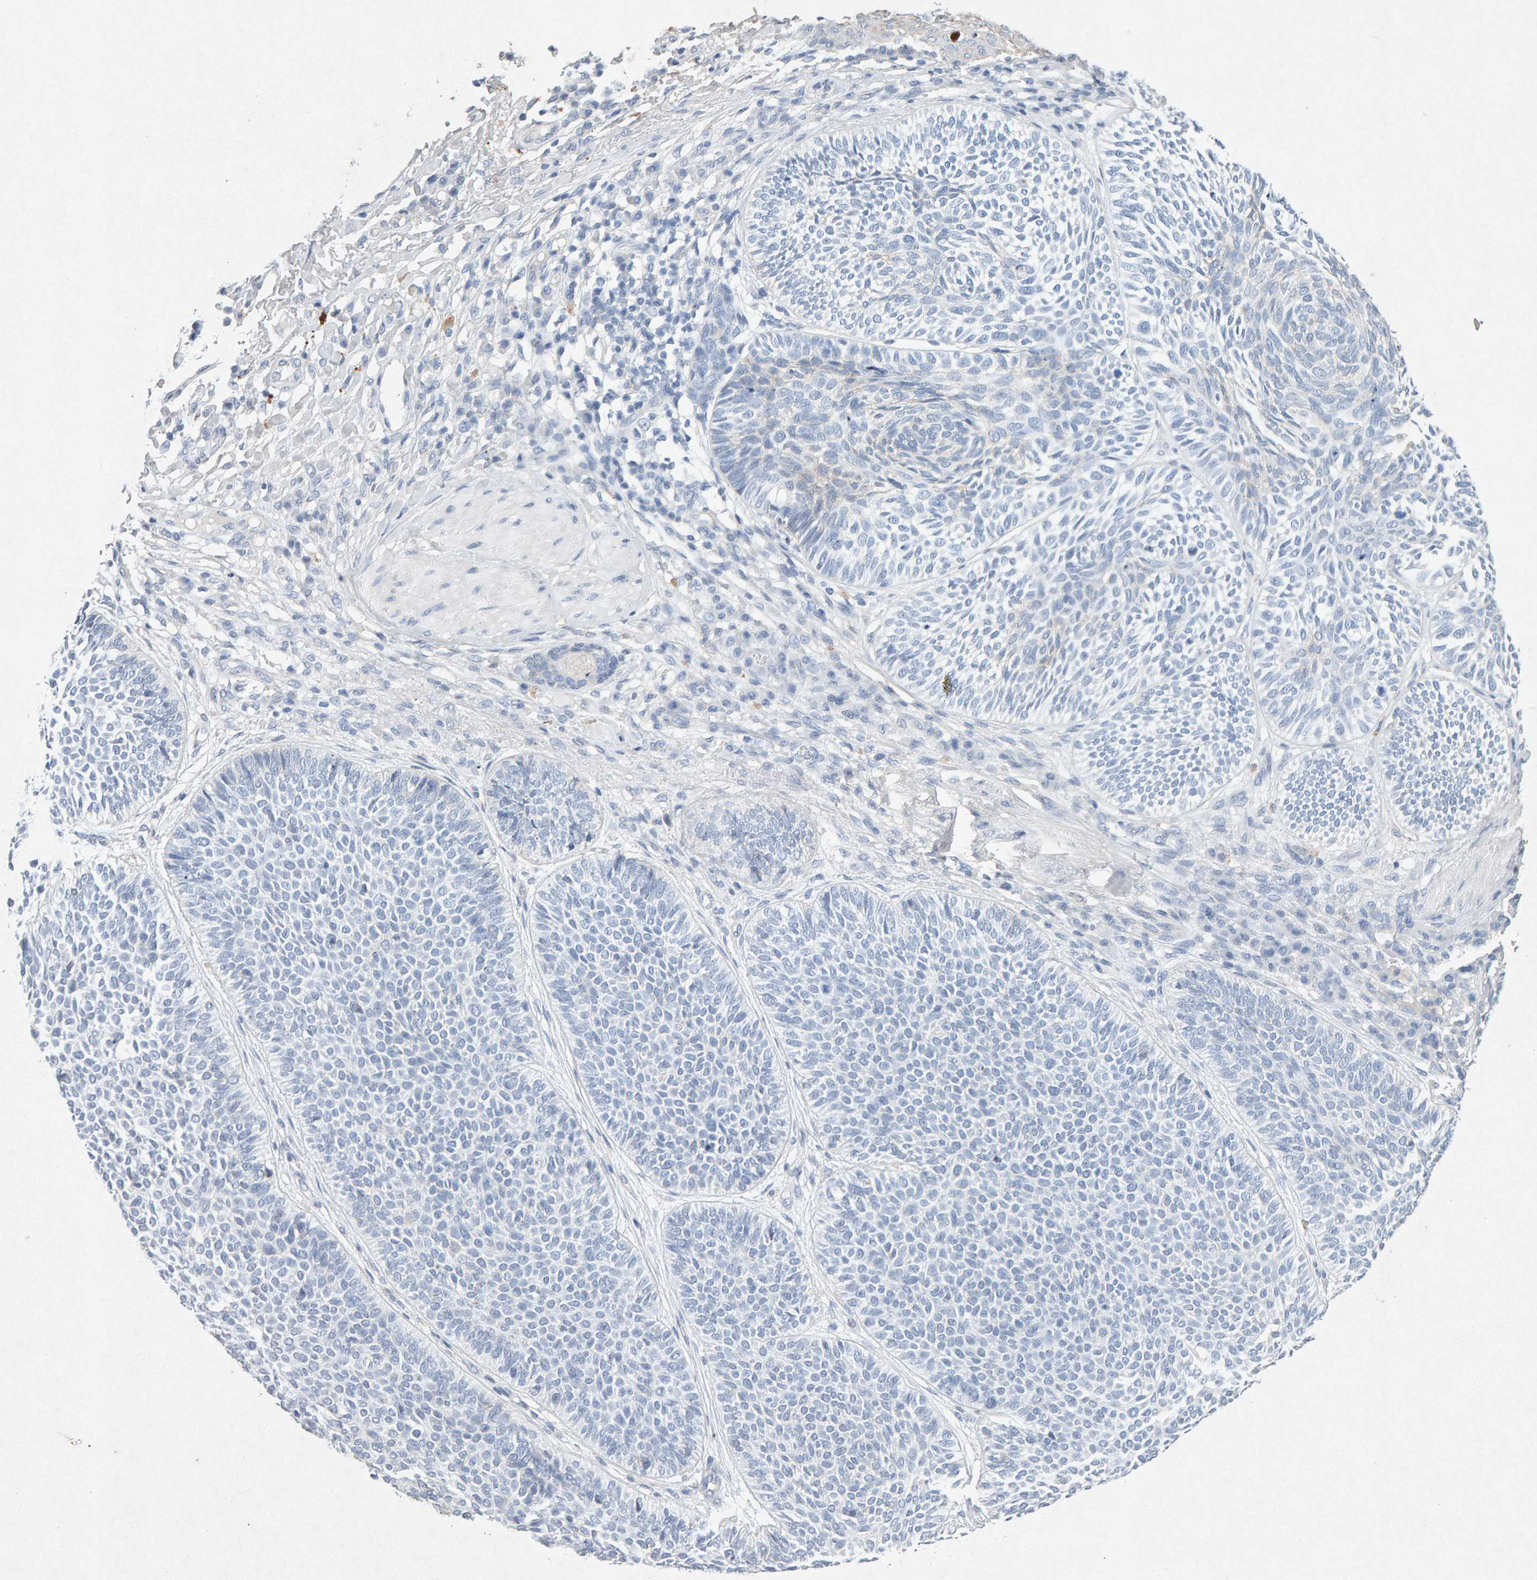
{"staining": {"intensity": "negative", "quantity": "none", "location": "none"}, "tissue": "skin cancer", "cell_type": "Tumor cells", "image_type": "cancer", "snomed": [{"axis": "morphology", "description": "Normal tissue, NOS"}, {"axis": "morphology", "description": "Basal cell carcinoma"}, {"axis": "topography", "description": "Skin"}], "caption": "Tumor cells show no significant protein staining in basal cell carcinoma (skin).", "gene": "PTPRM", "patient": {"sex": "male", "age": 52}}